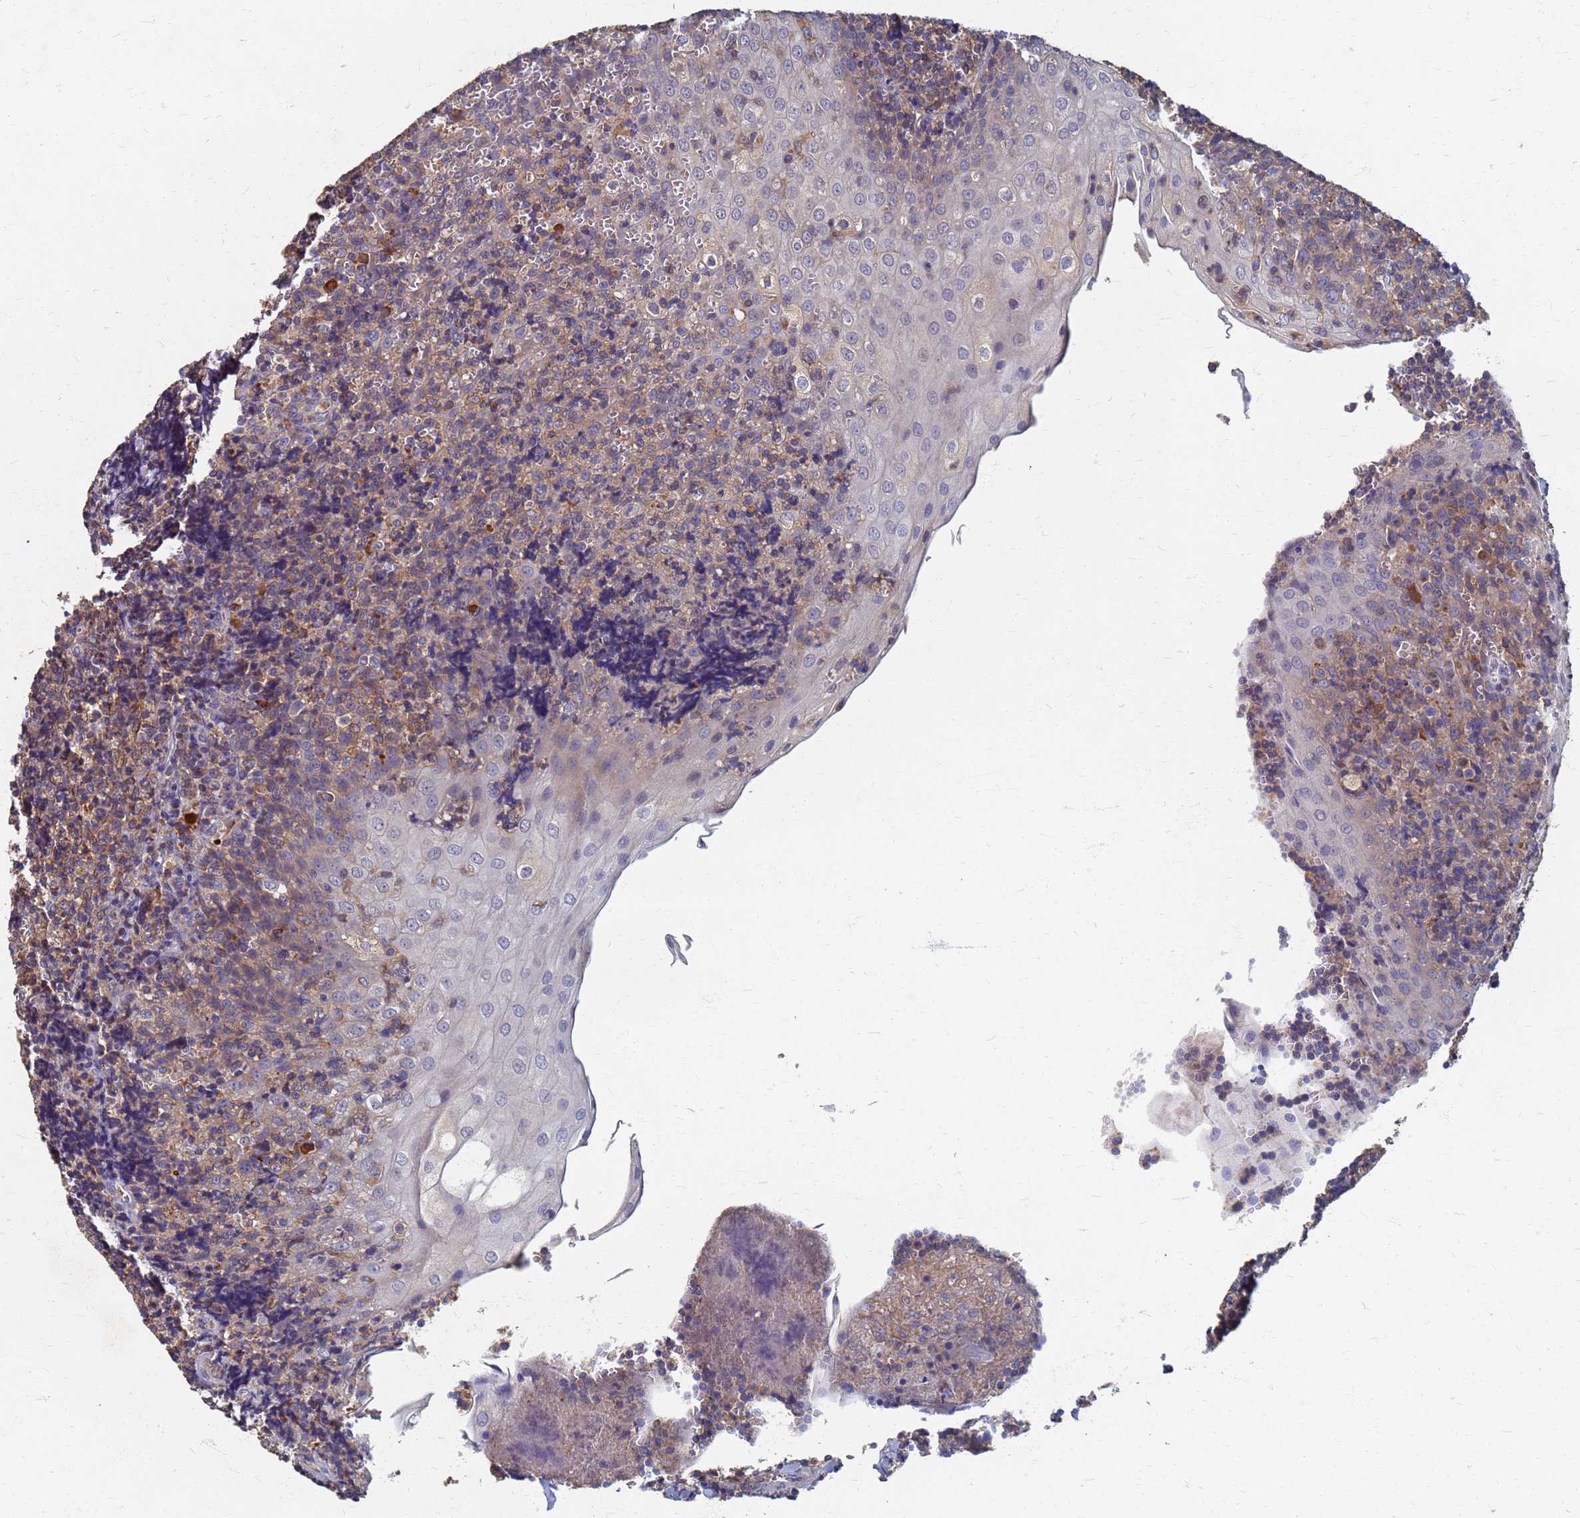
{"staining": {"intensity": "moderate", "quantity": "25%-75%", "location": "cytoplasmic/membranous"}, "tissue": "tonsil", "cell_type": "Non-germinal center cells", "image_type": "normal", "snomed": [{"axis": "morphology", "description": "Normal tissue, NOS"}, {"axis": "topography", "description": "Tonsil"}], "caption": "An immunohistochemistry histopathology image of normal tissue is shown. Protein staining in brown highlights moderate cytoplasmic/membranous positivity in tonsil within non-germinal center cells. (DAB IHC, brown staining for protein, blue staining for nuclei).", "gene": "KRCC1", "patient": {"sex": "male", "age": 27}}